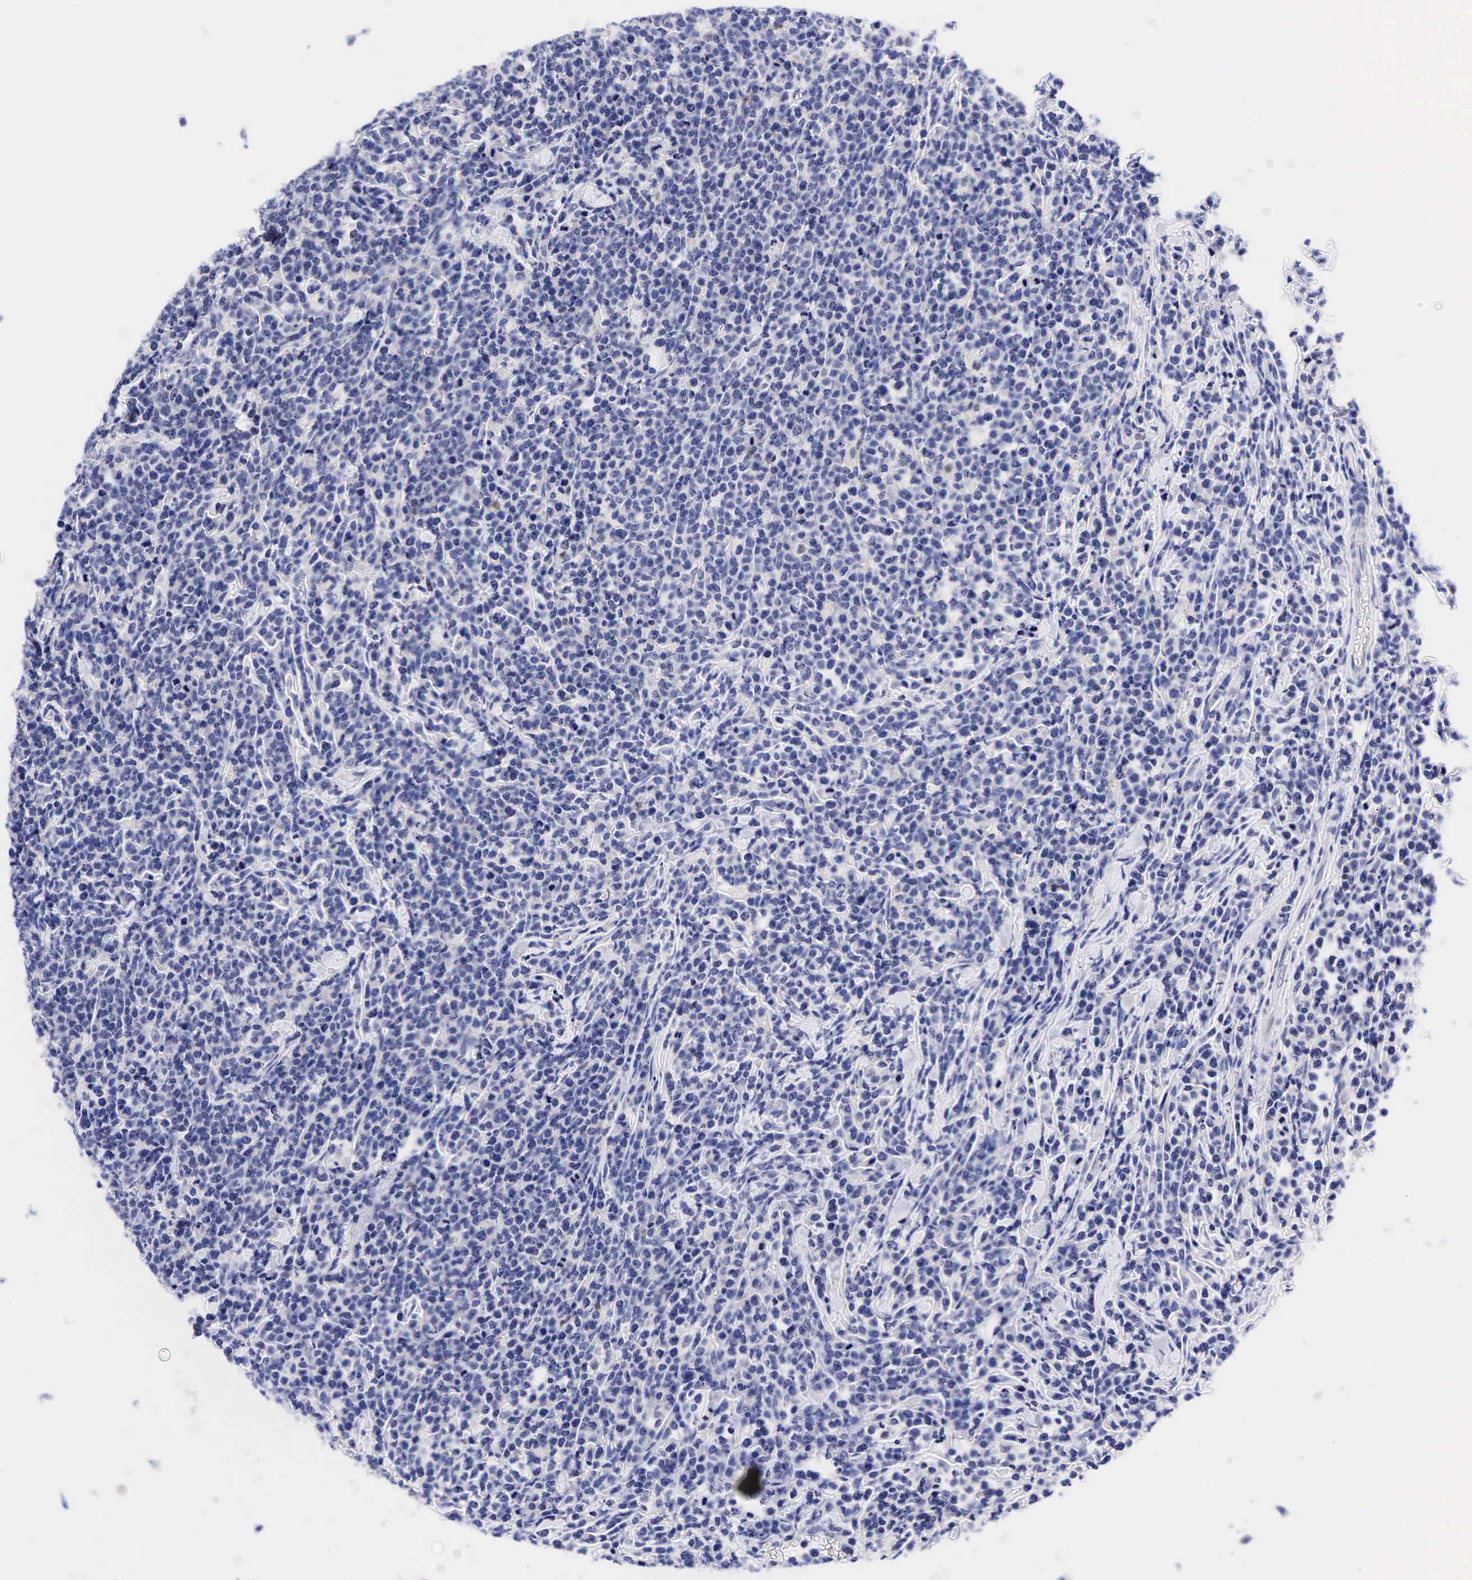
{"staining": {"intensity": "negative", "quantity": "none", "location": "none"}, "tissue": "lymphoma", "cell_type": "Tumor cells", "image_type": "cancer", "snomed": [{"axis": "morphology", "description": "Malignant lymphoma, non-Hodgkin's type, High grade"}, {"axis": "topography", "description": "Small intestine"}, {"axis": "topography", "description": "Colon"}], "caption": "Micrograph shows no protein staining in tumor cells of lymphoma tissue.", "gene": "CCND1", "patient": {"sex": "male", "age": 8}}